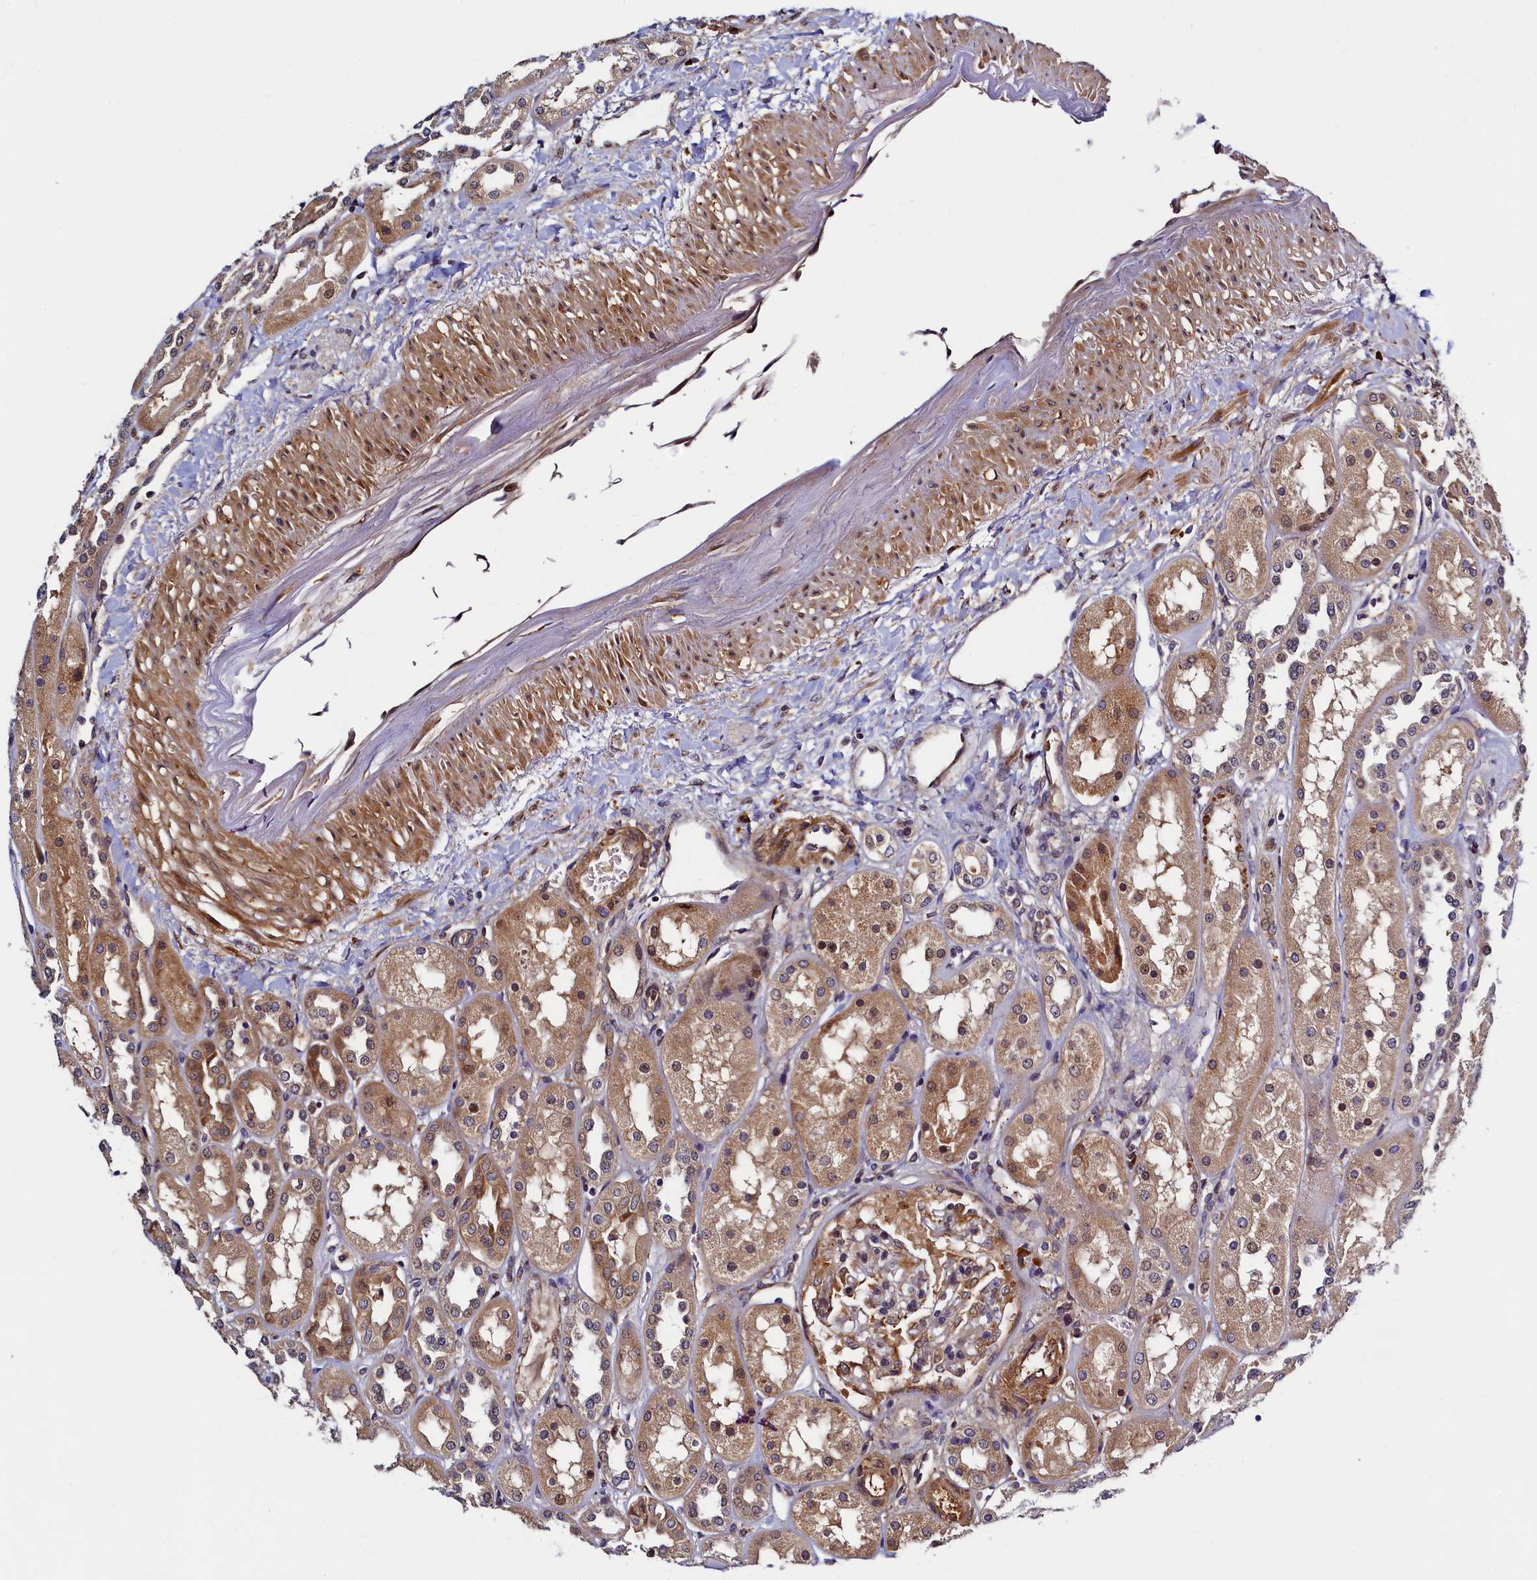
{"staining": {"intensity": "moderate", "quantity": "25%-75%", "location": "cytoplasmic/membranous"}, "tissue": "kidney", "cell_type": "Cells in glomeruli", "image_type": "normal", "snomed": [{"axis": "morphology", "description": "Normal tissue, NOS"}, {"axis": "topography", "description": "Kidney"}], "caption": "Brown immunohistochemical staining in benign human kidney shows moderate cytoplasmic/membranous staining in about 25%-75% of cells in glomeruli. The staining is performed using DAB brown chromogen to label protein expression. The nuclei are counter-stained blue using hematoxylin.", "gene": "SLC16A14", "patient": {"sex": "male", "age": 70}}